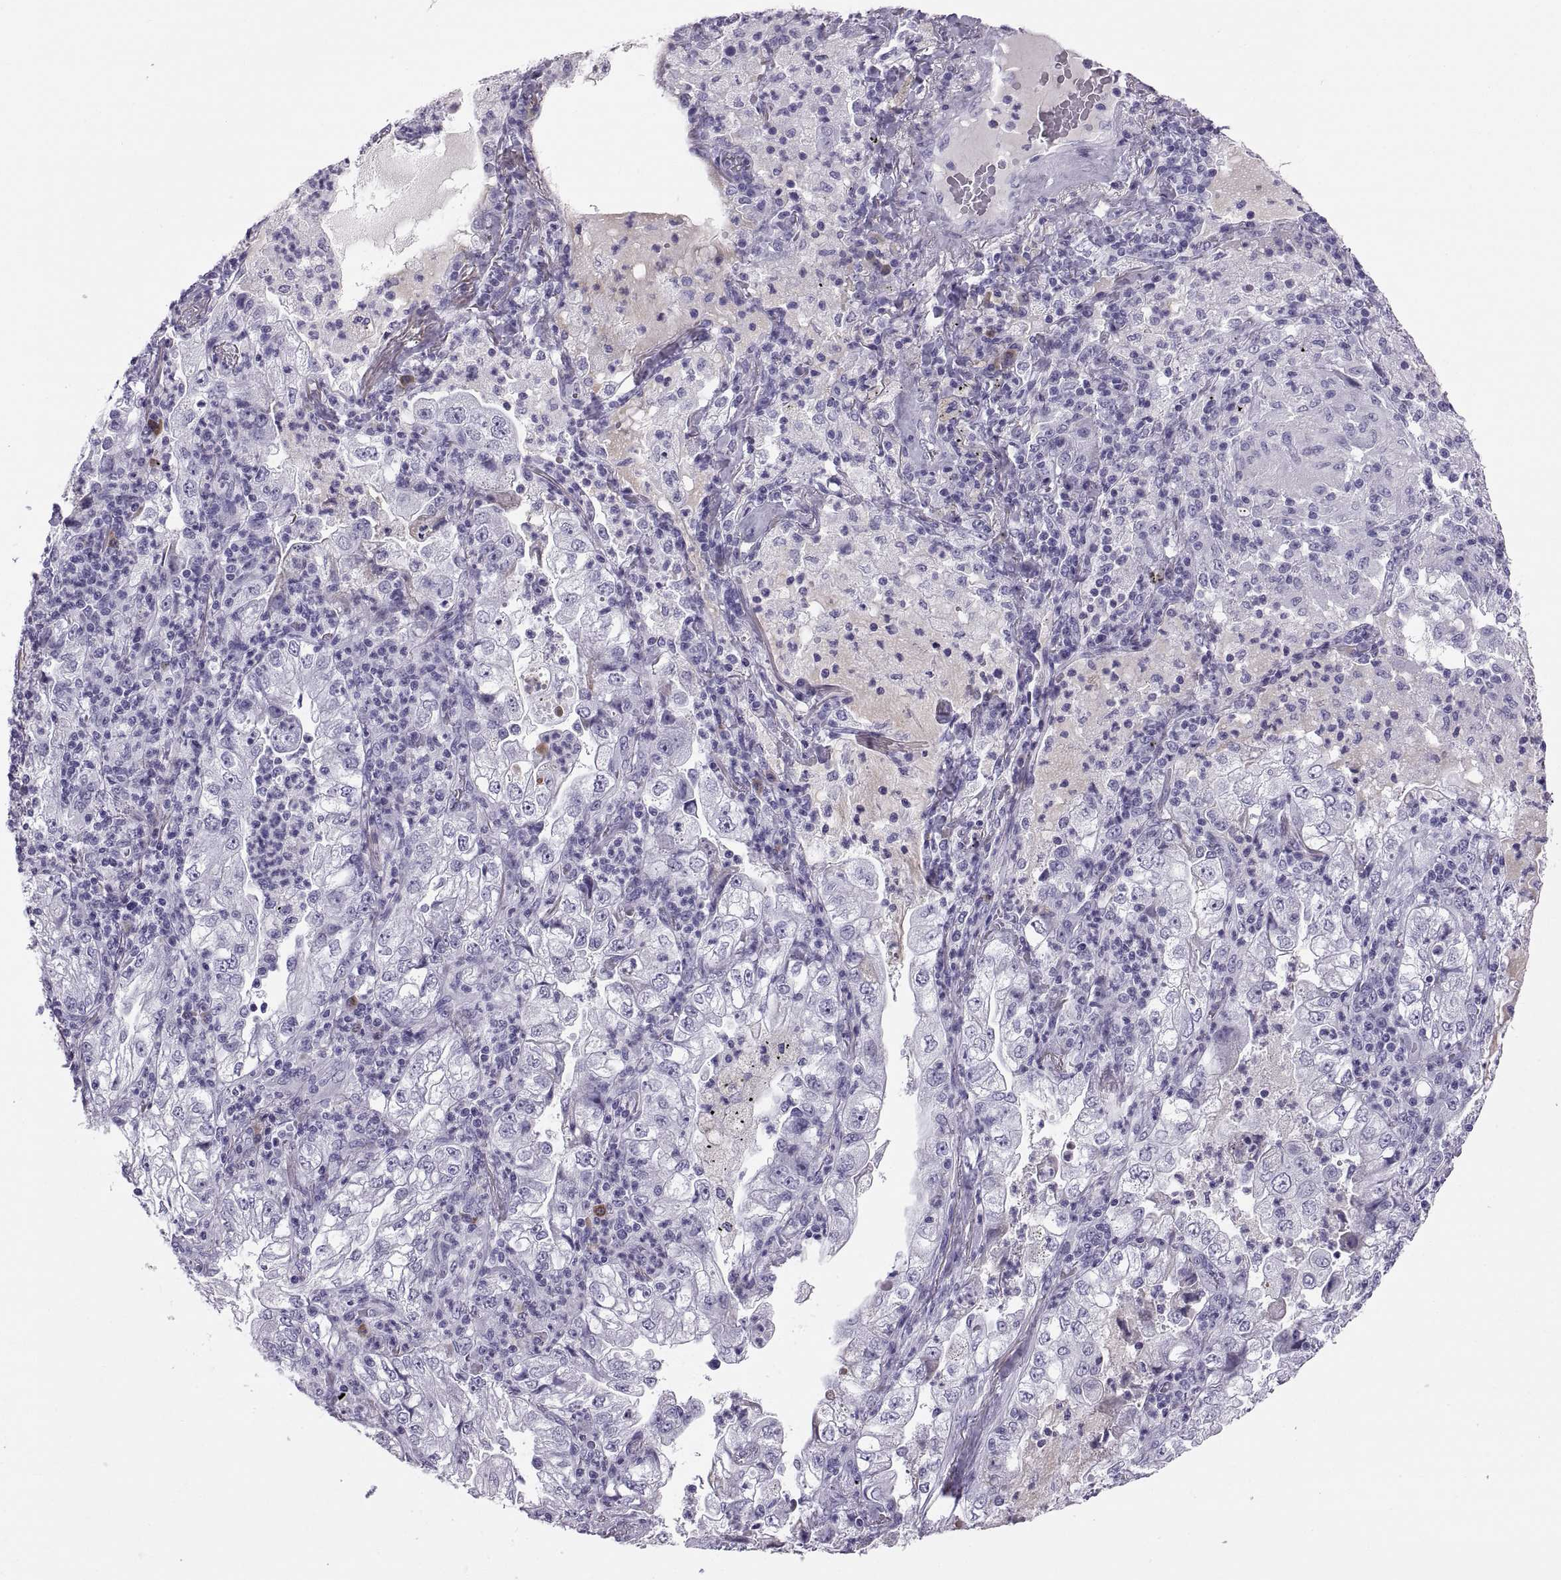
{"staining": {"intensity": "negative", "quantity": "none", "location": "none"}, "tissue": "lung cancer", "cell_type": "Tumor cells", "image_type": "cancer", "snomed": [{"axis": "morphology", "description": "Adenocarcinoma, NOS"}, {"axis": "topography", "description": "Lung"}], "caption": "Immunohistochemistry (IHC) histopathology image of lung cancer stained for a protein (brown), which reveals no expression in tumor cells. (DAB (3,3'-diaminobenzidine) immunohistochemistry (IHC) with hematoxylin counter stain).", "gene": "CT47A10", "patient": {"sex": "female", "age": 73}}